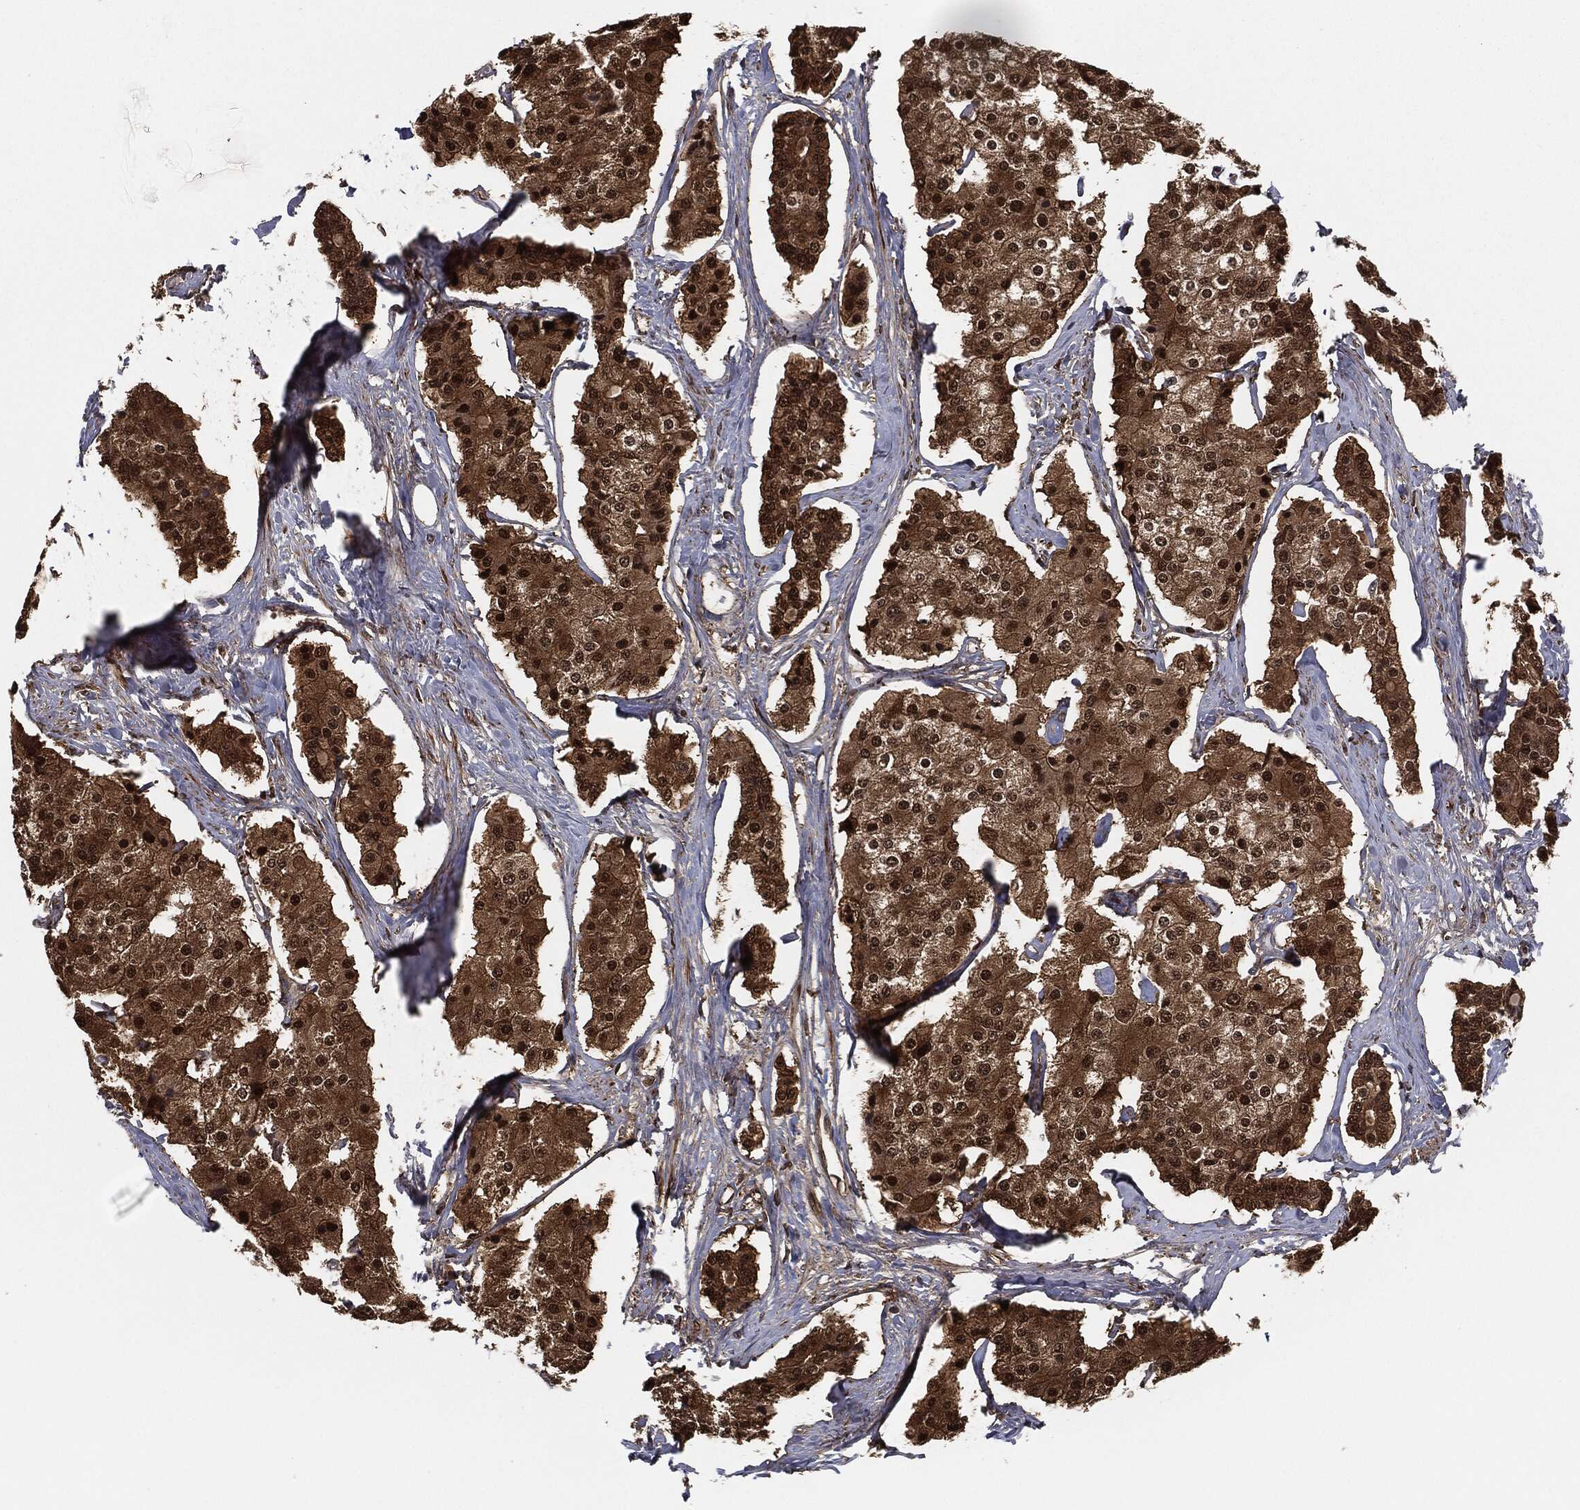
{"staining": {"intensity": "strong", "quantity": "25%-75%", "location": "cytoplasmic/membranous,nuclear"}, "tissue": "carcinoid", "cell_type": "Tumor cells", "image_type": "cancer", "snomed": [{"axis": "morphology", "description": "Carcinoid, malignant, NOS"}, {"axis": "topography", "description": "Small intestine"}], "caption": "Protein expression analysis of carcinoid (malignant) exhibits strong cytoplasmic/membranous and nuclear positivity in approximately 25%-75% of tumor cells. The protein of interest is shown in brown color, while the nuclei are stained blue.", "gene": "CAPRIN2", "patient": {"sex": "female", "age": 65}}